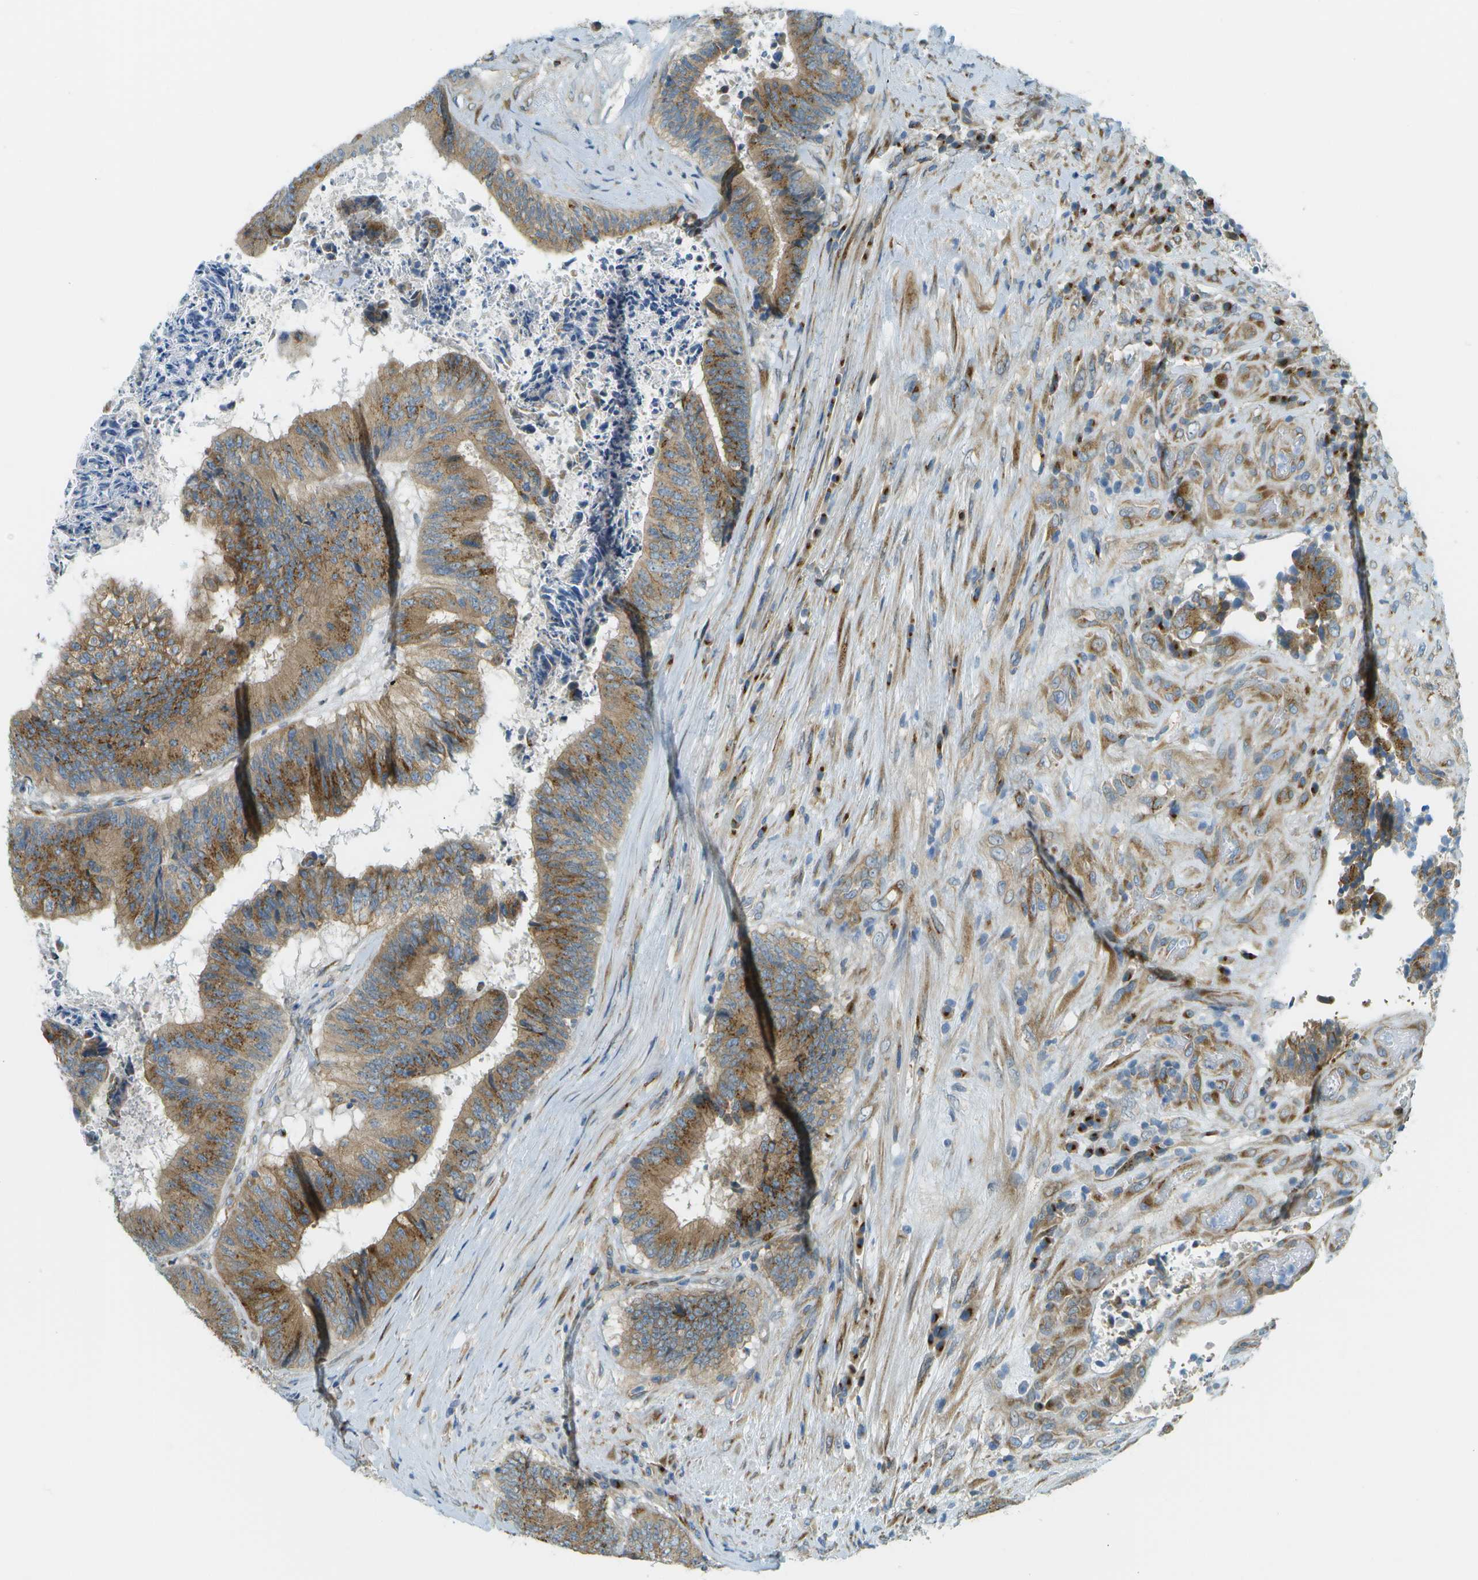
{"staining": {"intensity": "moderate", "quantity": ">75%", "location": "cytoplasmic/membranous"}, "tissue": "colorectal cancer", "cell_type": "Tumor cells", "image_type": "cancer", "snomed": [{"axis": "morphology", "description": "Adenocarcinoma, NOS"}, {"axis": "topography", "description": "Rectum"}], "caption": "Colorectal cancer tissue shows moderate cytoplasmic/membranous expression in approximately >75% of tumor cells, visualized by immunohistochemistry.", "gene": "ACBD3", "patient": {"sex": "male", "age": 72}}